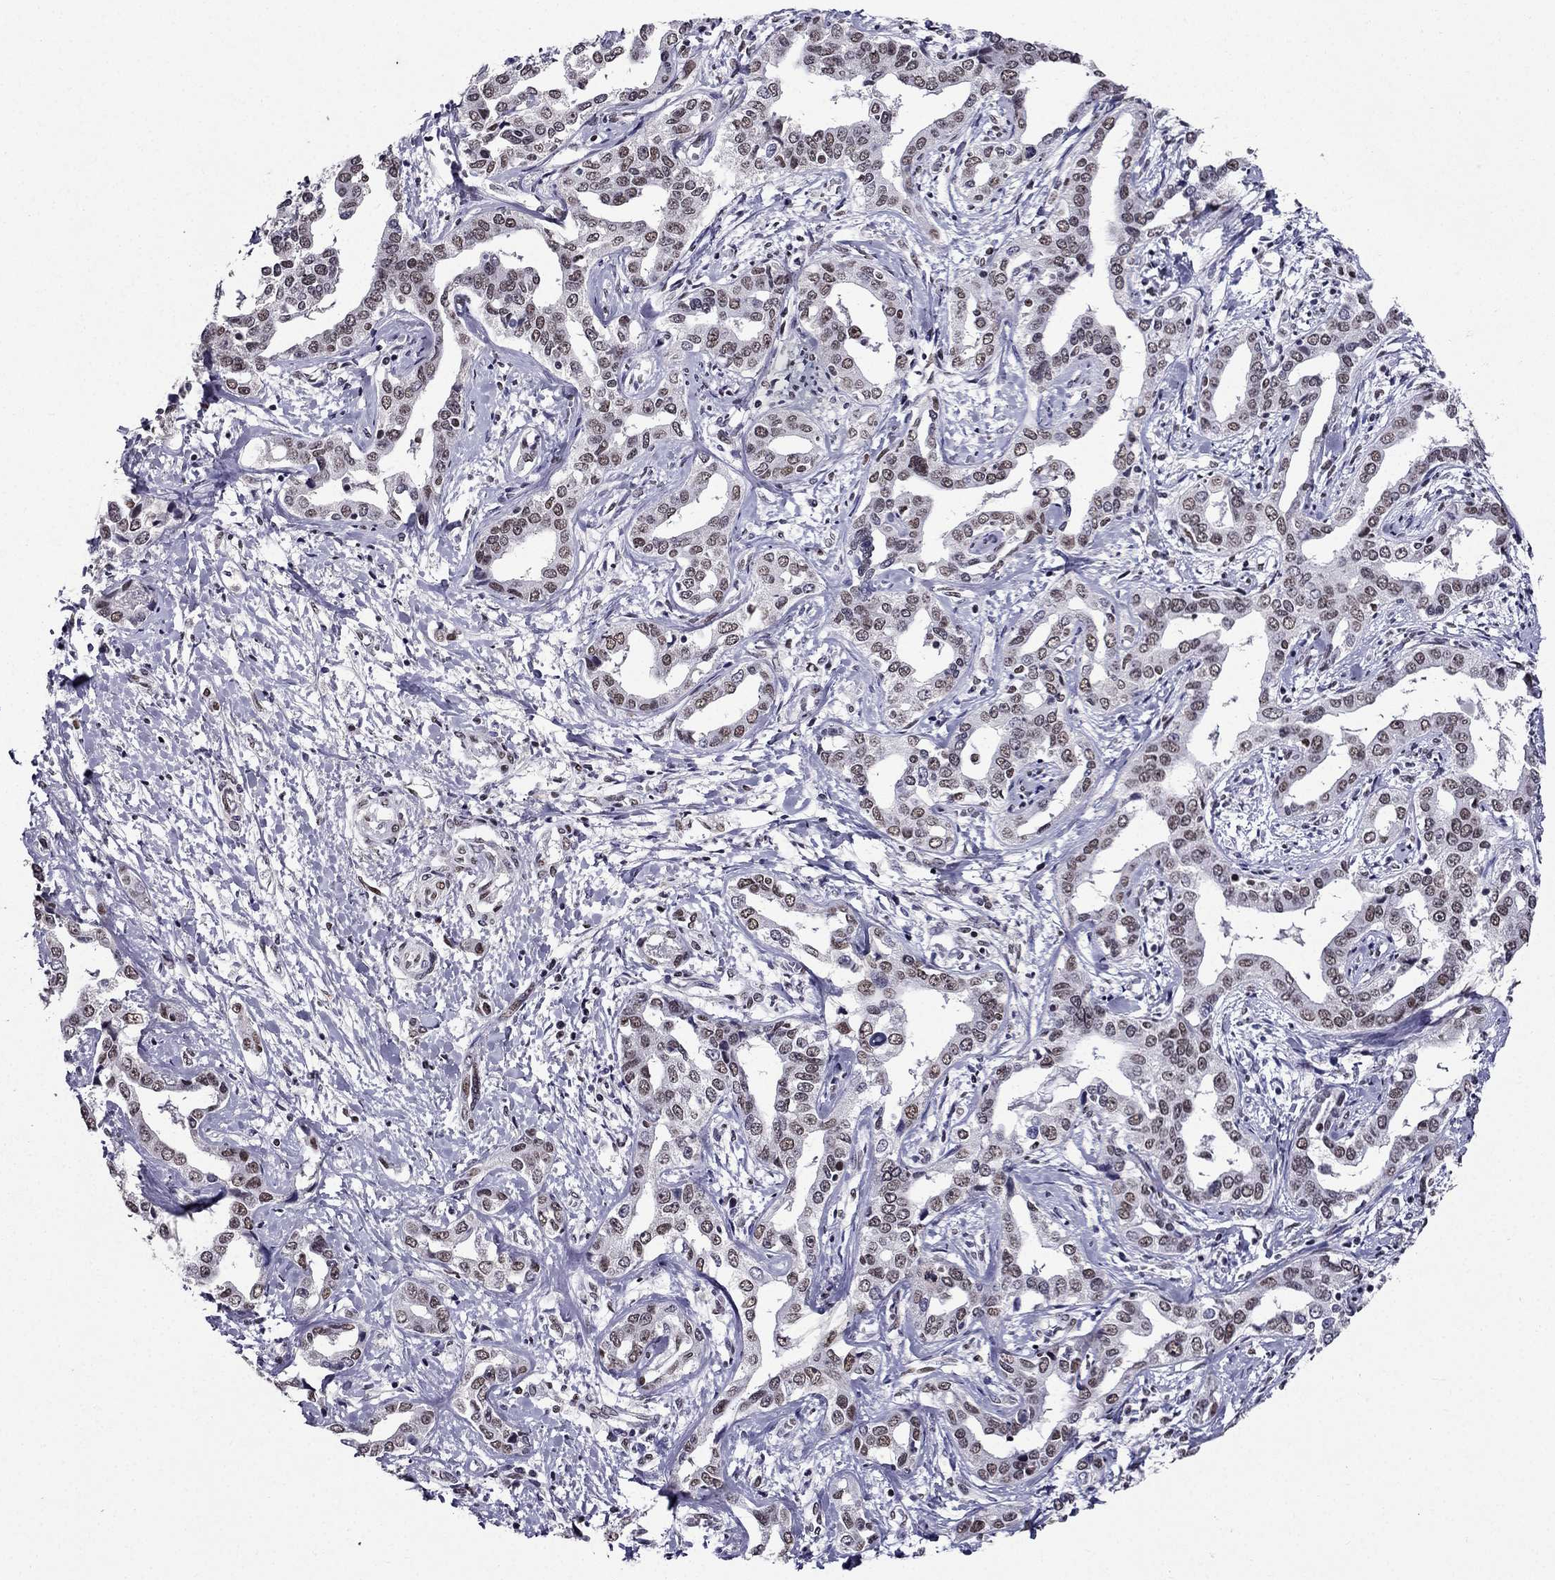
{"staining": {"intensity": "weak", "quantity": ">75%", "location": "nuclear"}, "tissue": "liver cancer", "cell_type": "Tumor cells", "image_type": "cancer", "snomed": [{"axis": "morphology", "description": "Cholangiocarcinoma"}, {"axis": "topography", "description": "Liver"}], "caption": "Liver cholangiocarcinoma tissue shows weak nuclear staining in about >75% of tumor cells, visualized by immunohistochemistry.", "gene": "ZNF420", "patient": {"sex": "male", "age": 59}}